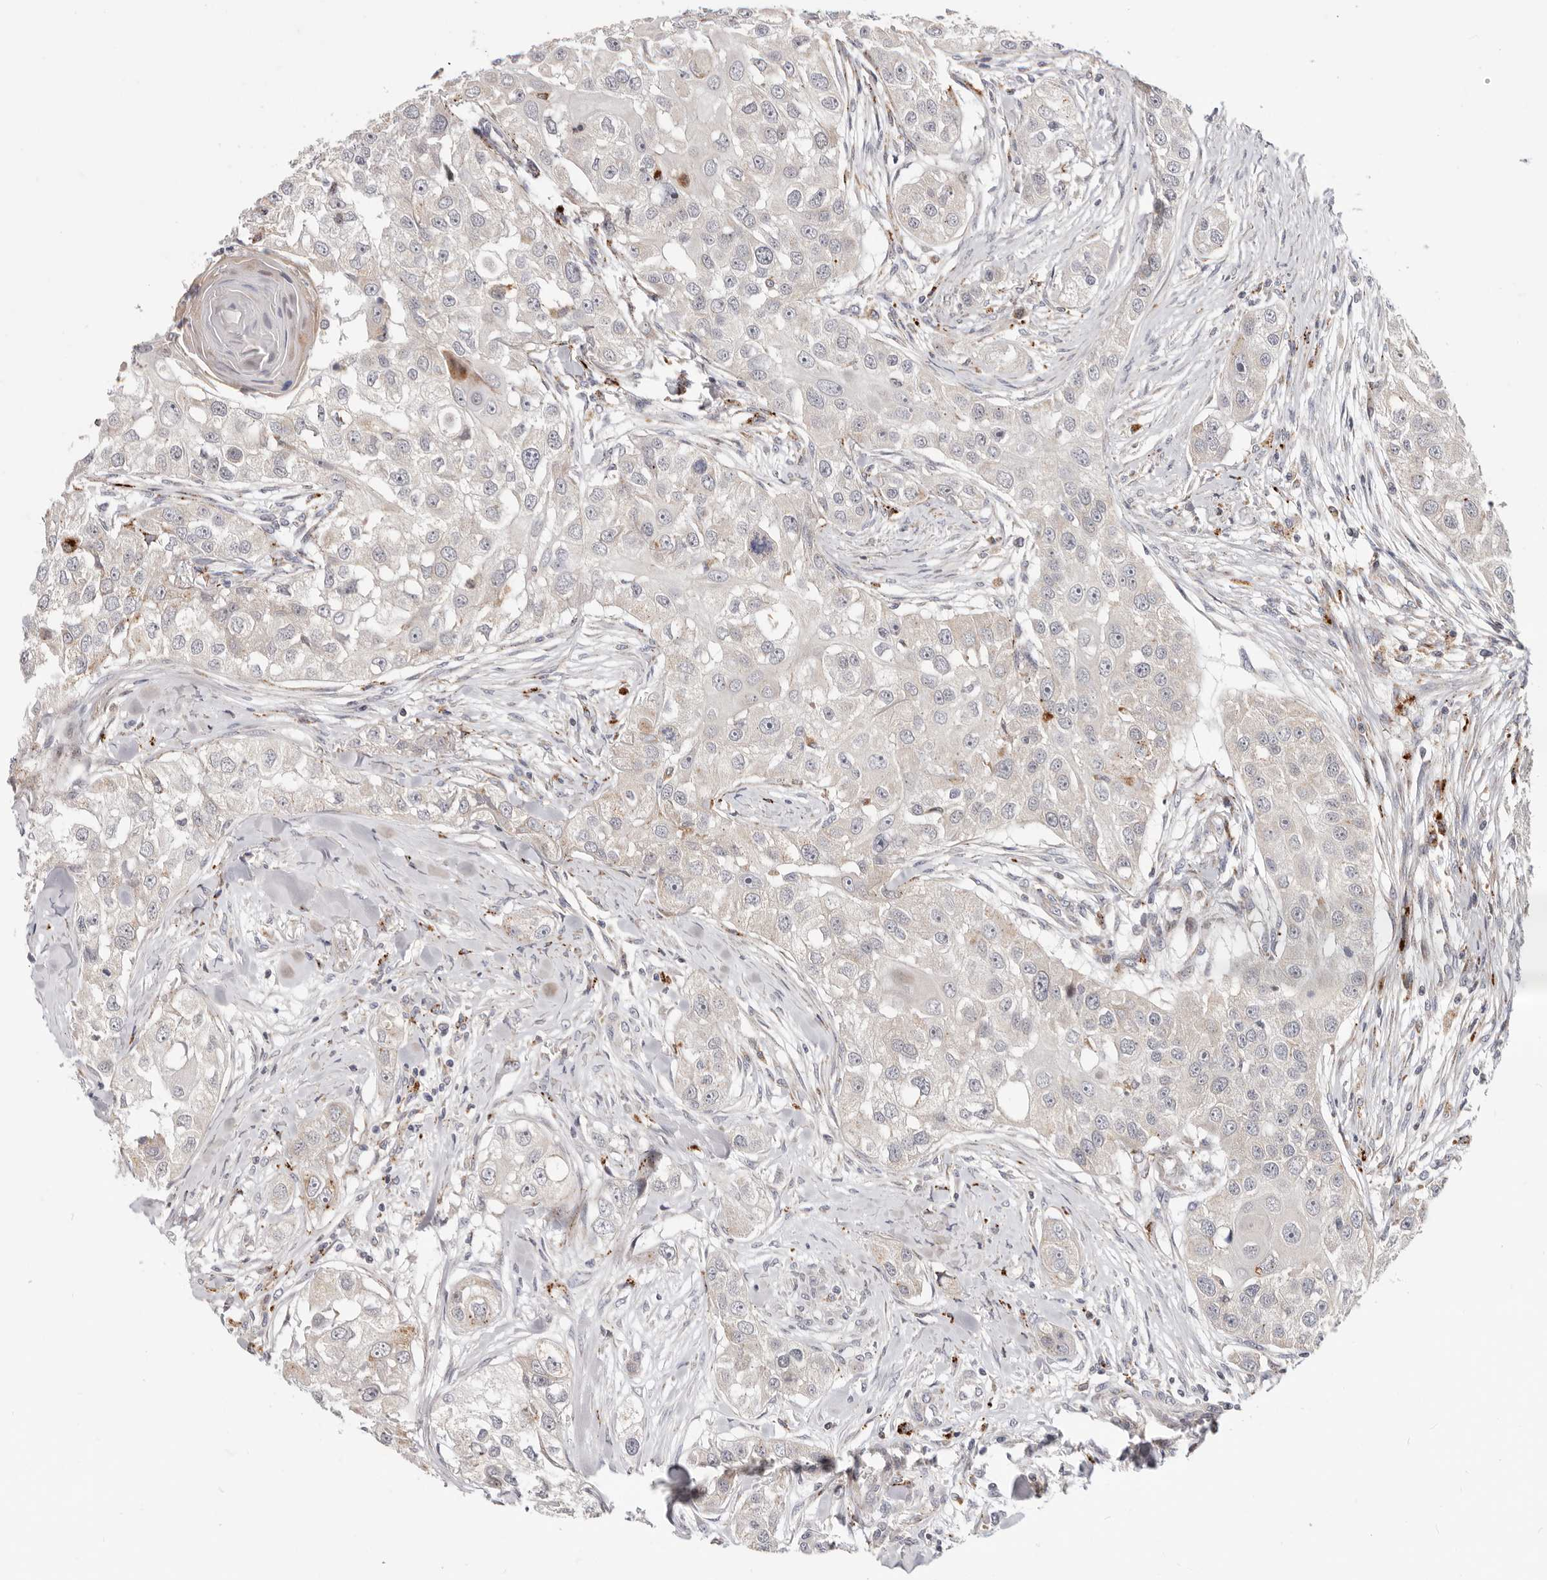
{"staining": {"intensity": "negative", "quantity": "none", "location": "none"}, "tissue": "head and neck cancer", "cell_type": "Tumor cells", "image_type": "cancer", "snomed": [{"axis": "morphology", "description": "Normal tissue, NOS"}, {"axis": "morphology", "description": "Squamous cell carcinoma, NOS"}, {"axis": "topography", "description": "Skeletal muscle"}, {"axis": "topography", "description": "Head-Neck"}], "caption": "This is an immunohistochemistry micrograph of head and neck cancer (squamous cell carcinoma). There is no staining in tumor cells.", "gene": "TOR3A", "patient": {"sex": "male", "age": 51}}